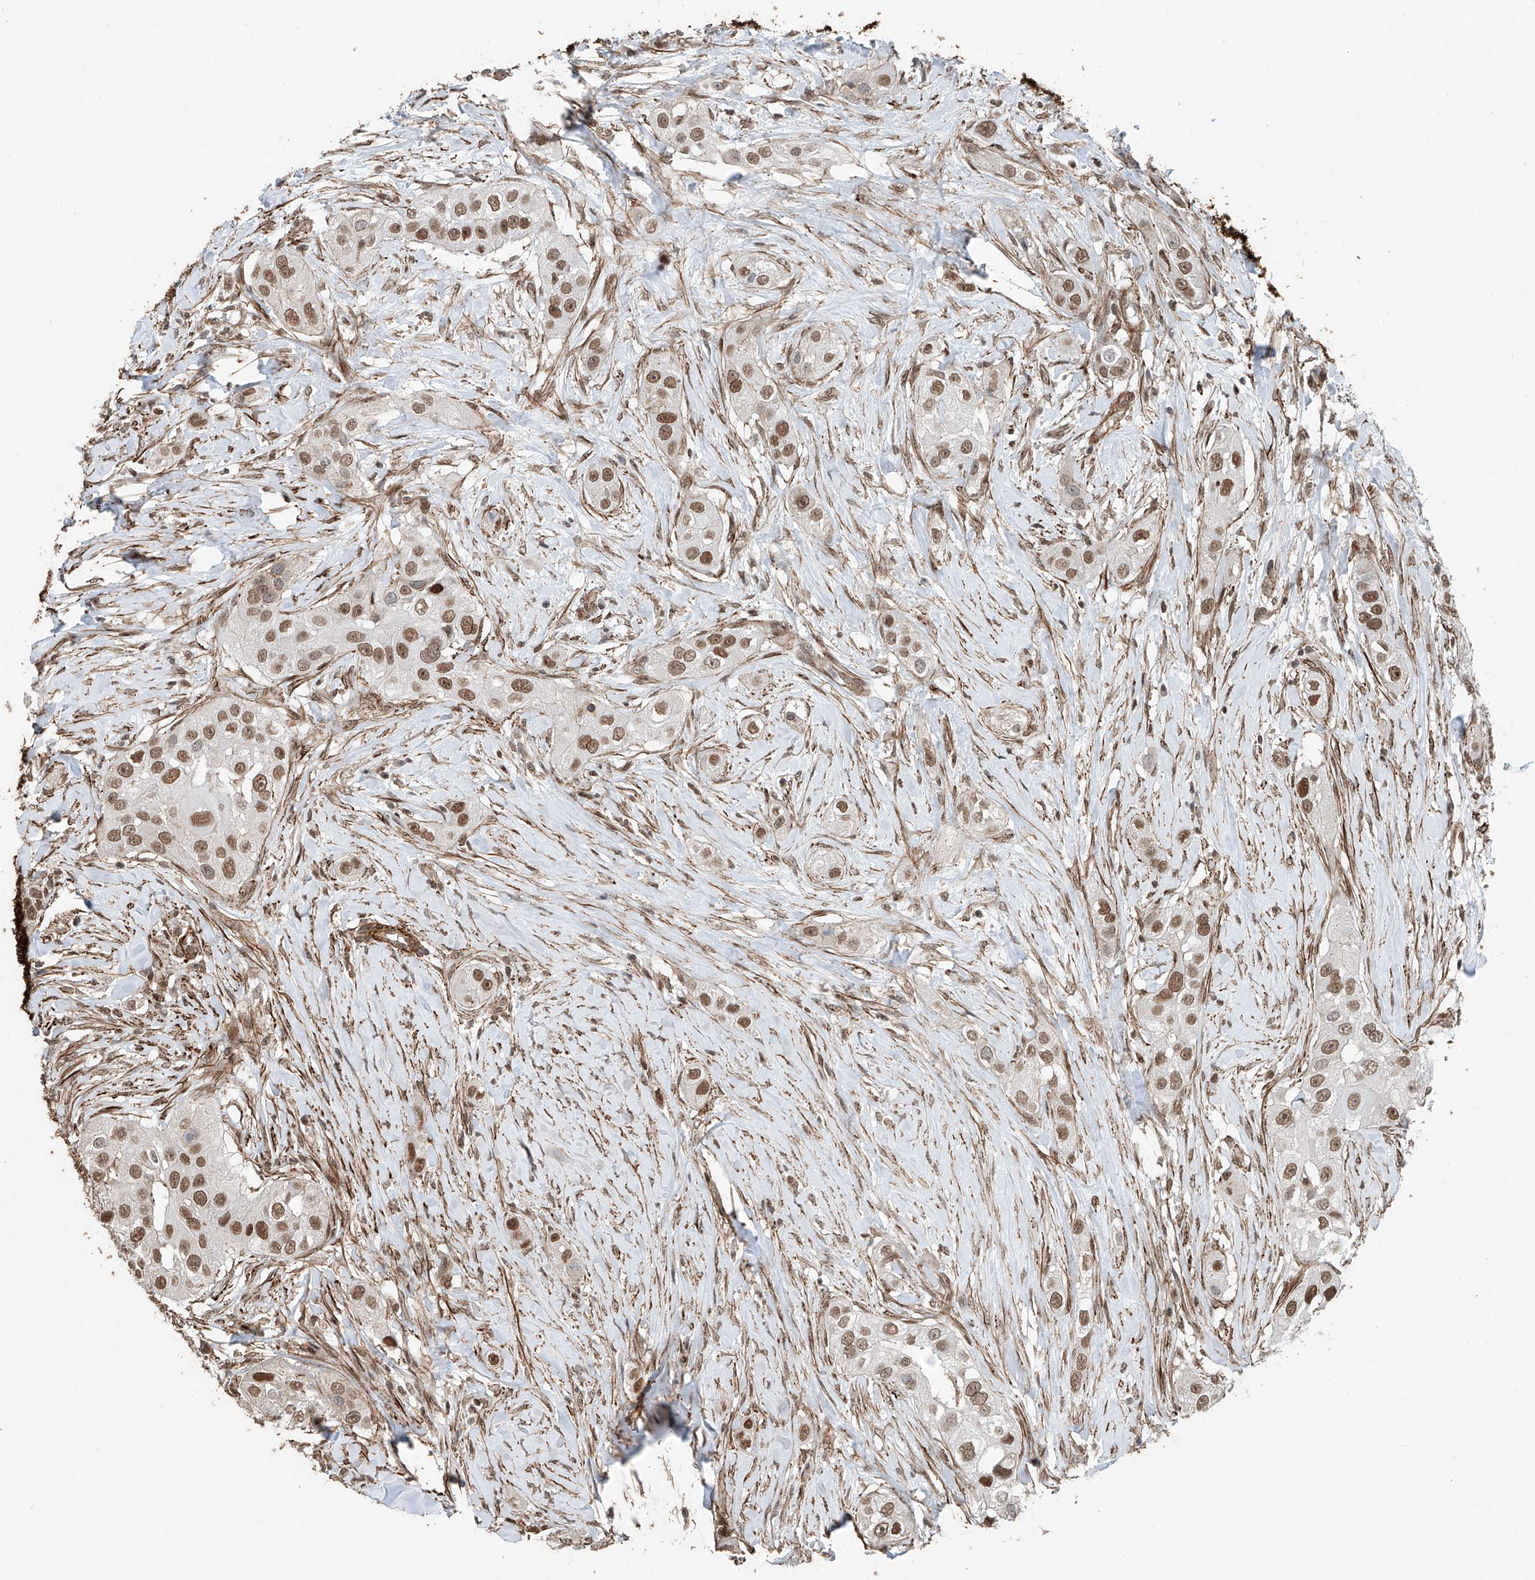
{"staining": {"intensity": "moderate", "quantity": ">75%", "location": "nuclear"}, "tissue": "head and neck cancer", "cell_type": "Tumor cells", "image_type": "cancer", "snomed": [{"axis": "morphology", "description": "Normal tissue, NOS"}, {"axis": "morphology", "description": "Squamous cell carcinoma, NOS"}, {"axis": "topography", "description": "Skeletal muscle"}, {"axis": "topography", "description": "Head-Neck"}], "caption": "Squamous cell carcinoma (head and neck) stained with immunohistochemistry shows moderate nuclear expression in approximately >75% of tumor cells. The staining was performed using DAB, with brown indicating positive protein expression. Nuclei are stained blue with hematoxylin.", "gene": "SDE2", "patient": {"sex": "male", "age": 51}}